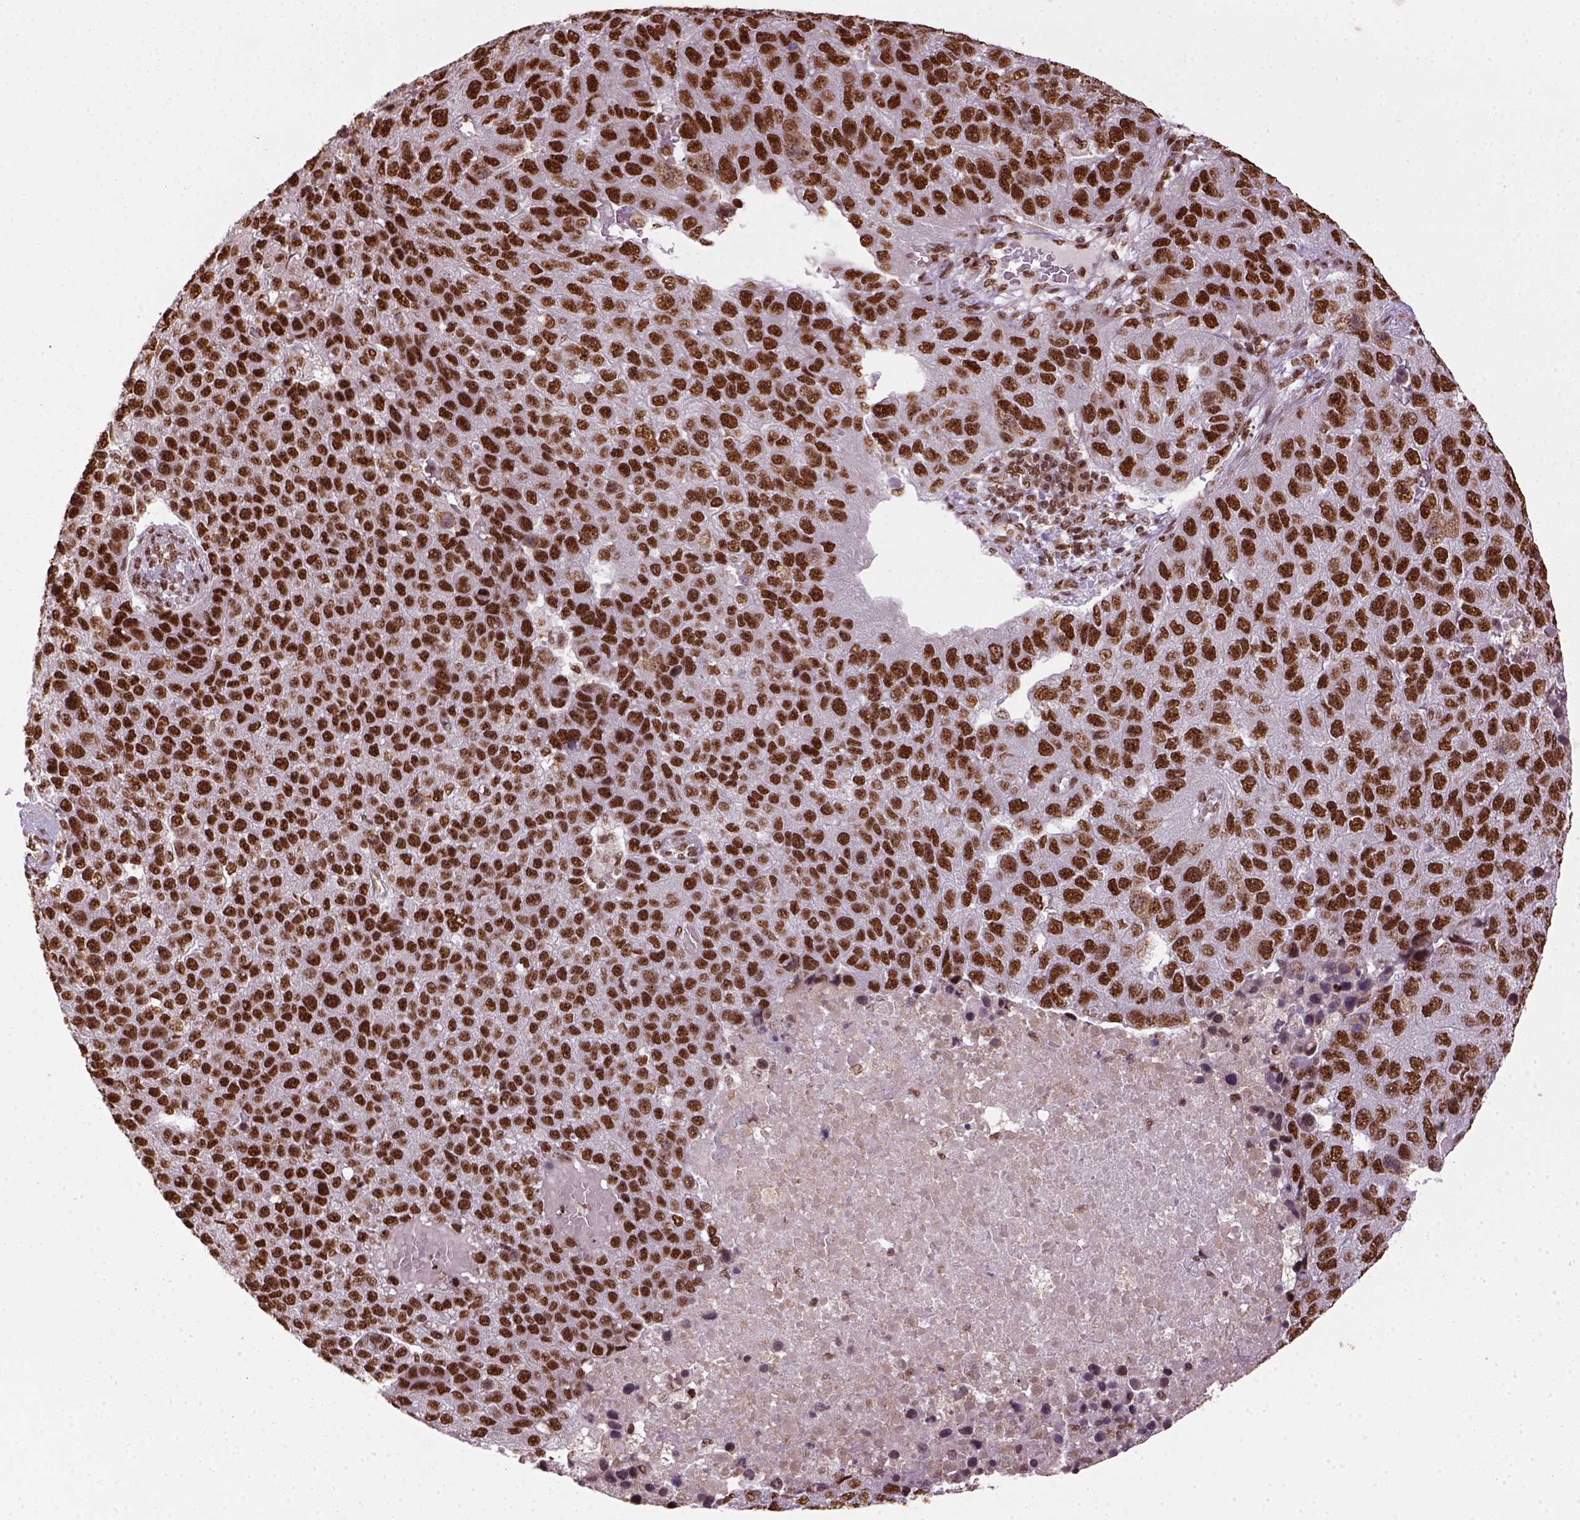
{"staining": {"intensity": "strong", "quantity": ">75%", "location": "nuclear"}, "tissue": "pancreatic cancer", "cell_type": "Tumor cells", "image_type": "cancer", "snomed": [{"axis": "morphology", "description": "Adenocarcinoma, NOS"}, {"axis": "topography", "description": "Pancreas"}], "caption": "Immunohistochemistry (IHC) of pancreatic adenocarcinoma displays high levels of strong nuclear expression in about >75% of tumor cells.", "gene": "CCAR1", "patient": {"sex": "female", "age": 61}}